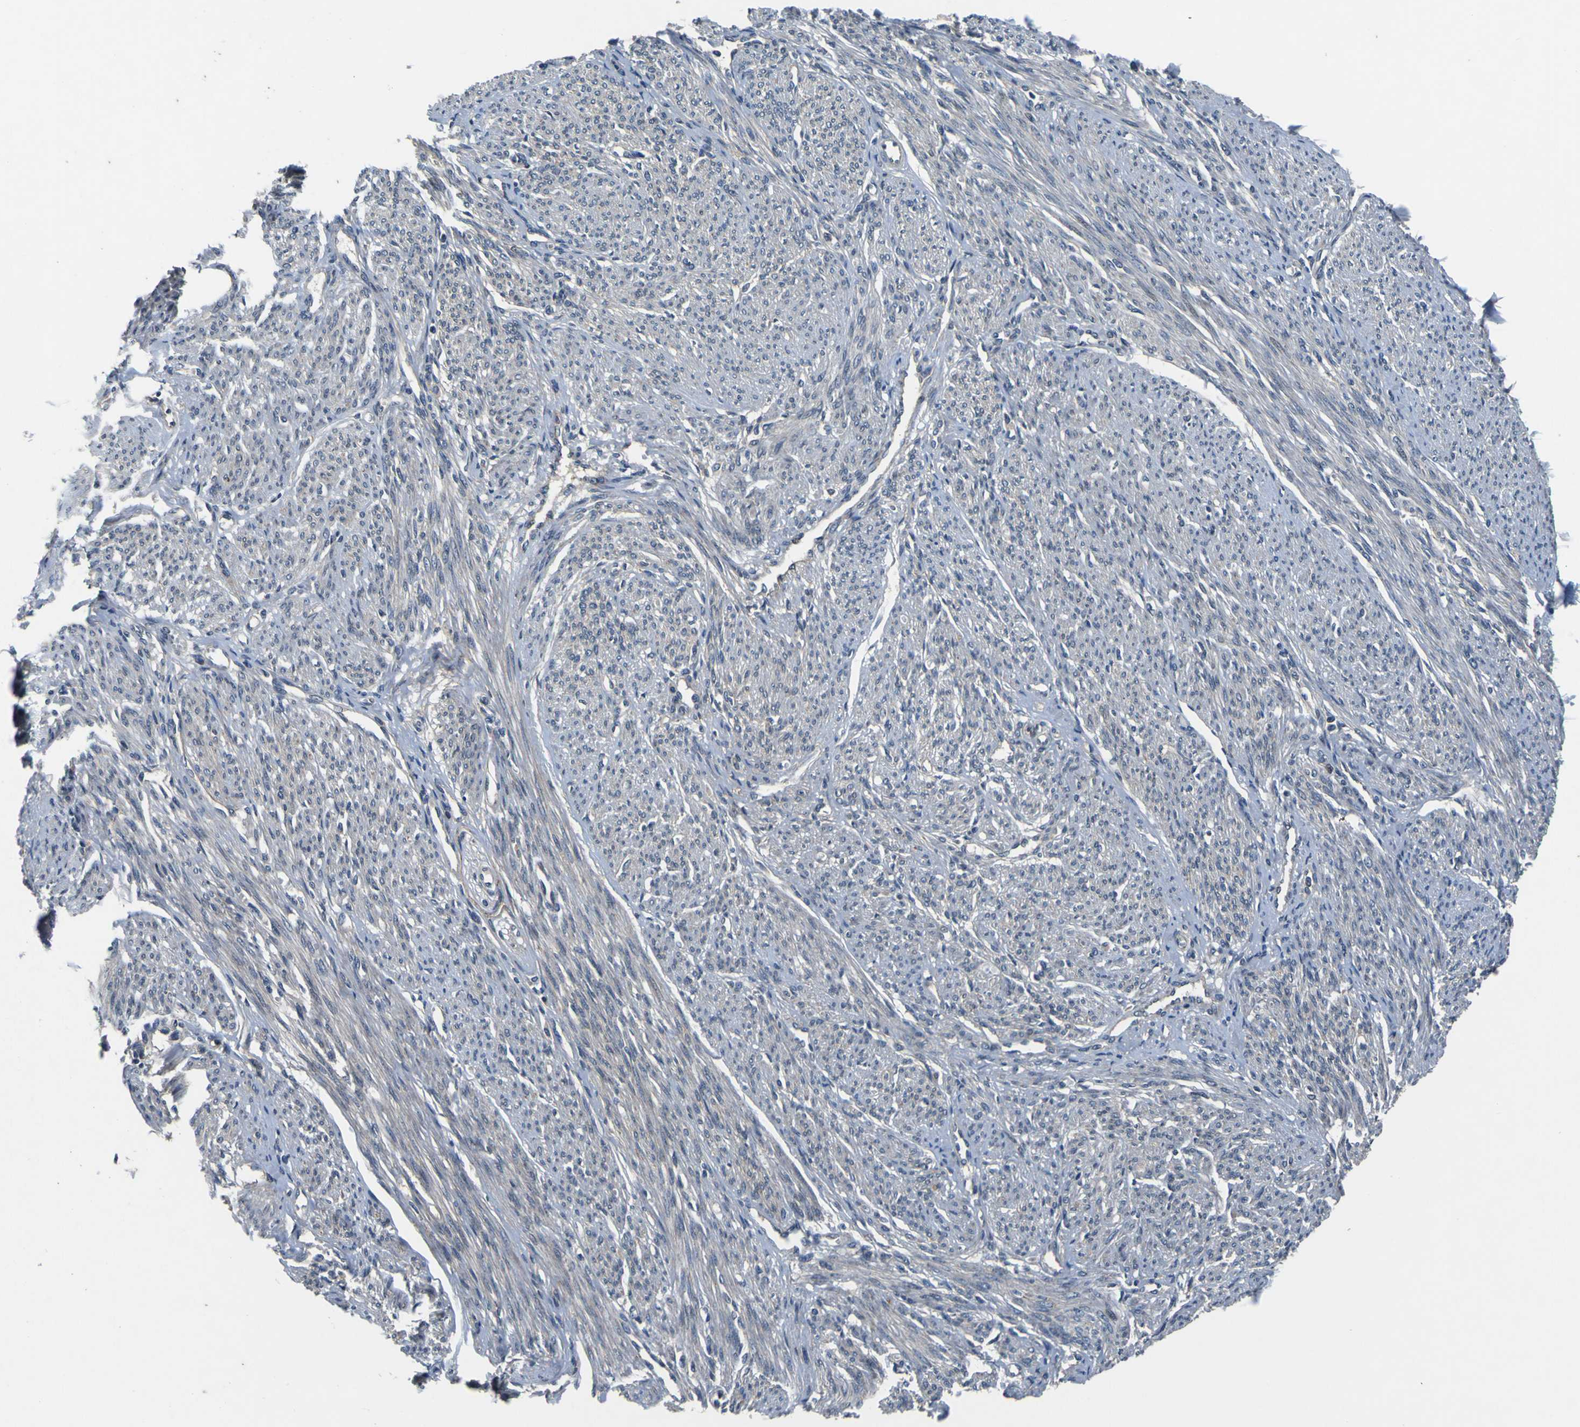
{"staining": {"intensity": "weak", "quantity": "<25%", "location": "cytoplasmic/membranous"}, "tissue": "smooth muscle", "cell_type": "Smooth muscle cells", "image_type": "normal", "snomed": [{"axis": "morphology", "description": "Normal tissue, NOS"}, {"axis": "topography", "description": "Smooth muscle"}], "caption": "Immunohistochemistry (IHC) of benign smooth muscle exhibits no positivity in smooth muscle cells.", "gene": "EPHB4", "patient": {"sex": "female", "age": 65}}